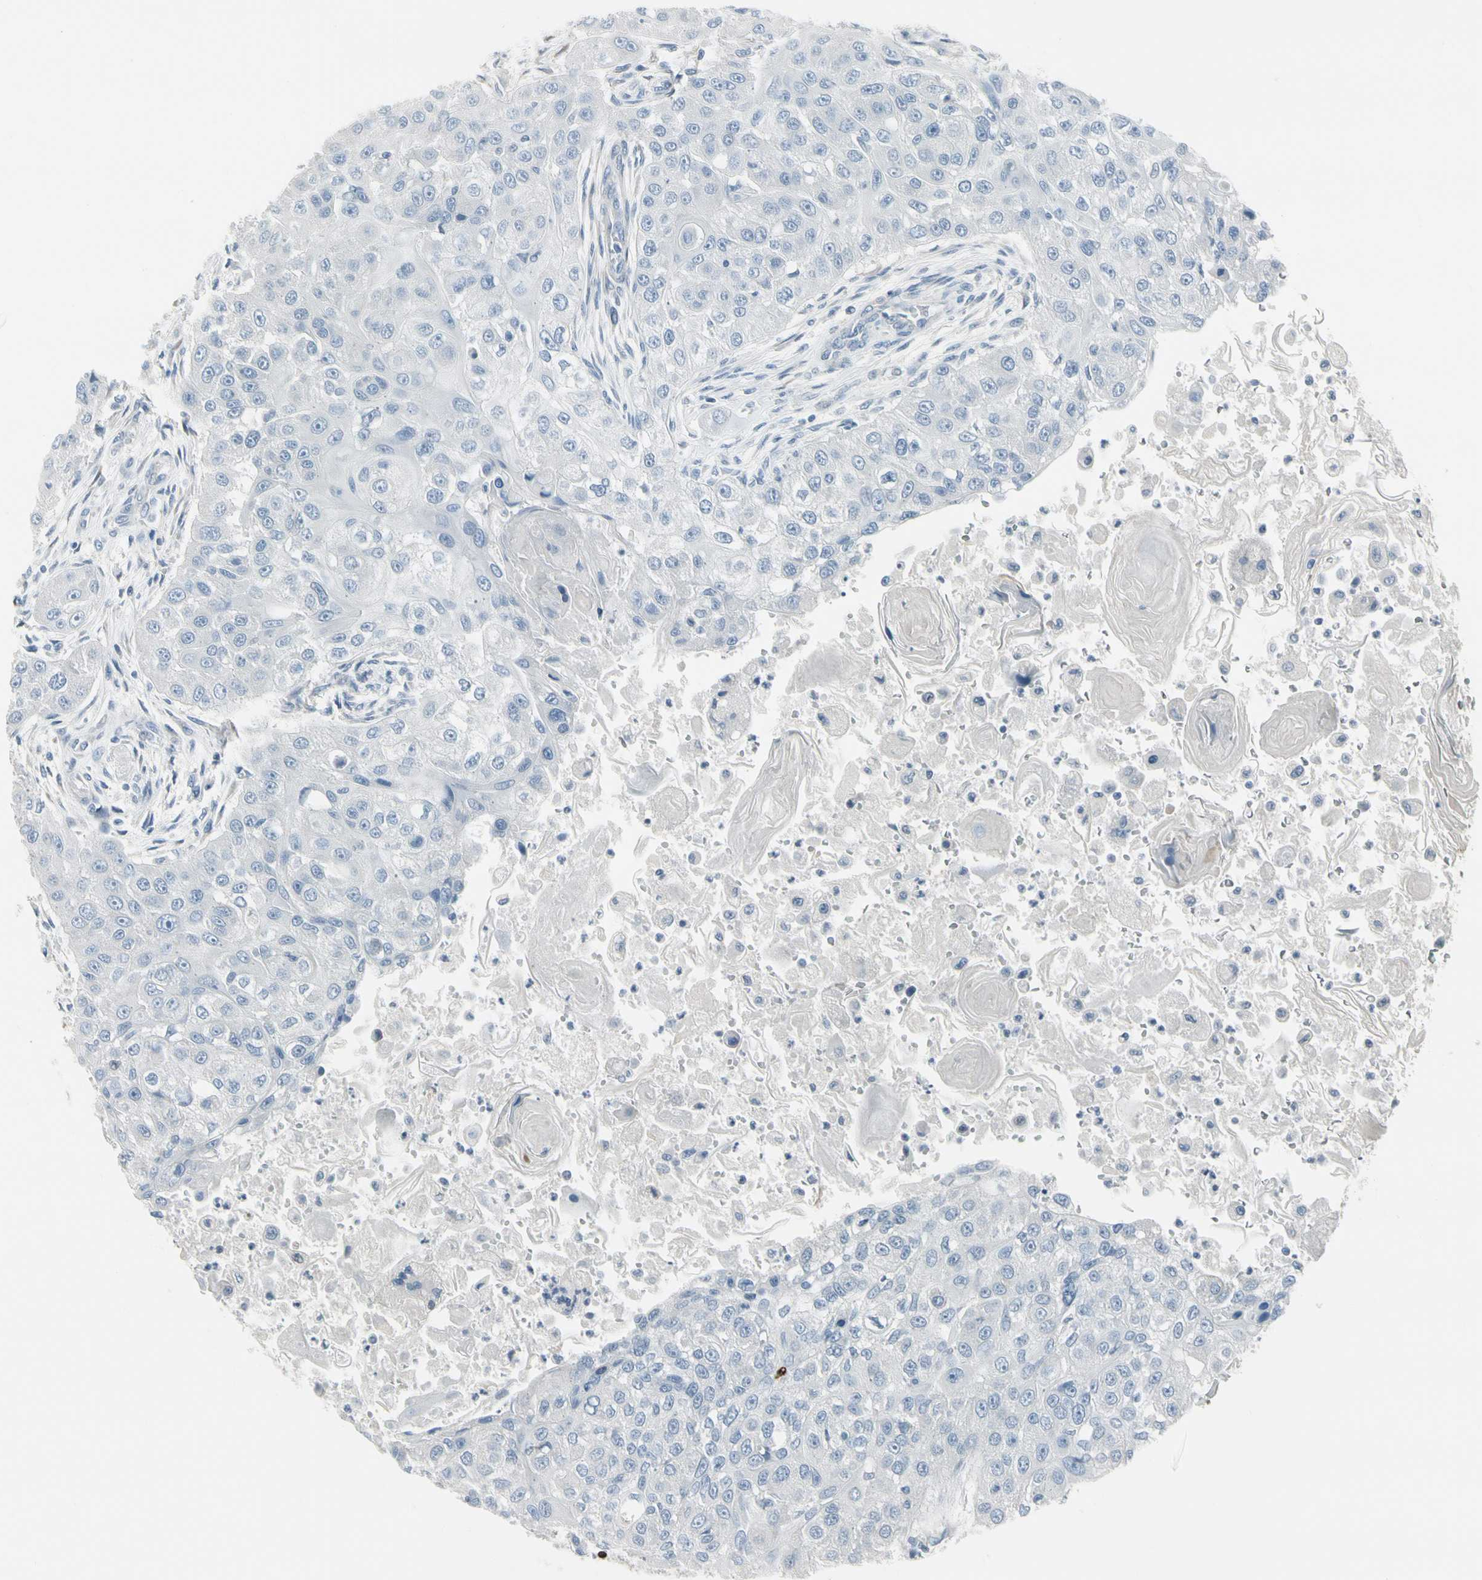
{"staining": {"intensity": "negative", "quantity": "none", "location": "none"}, "tissue": "head and neck cancer", "cell_type": "Tumor cells", "image_type": "cancer", "snomed": [{"axis": "morphology", "description": "Normal tissue, NOS"}, {"axis": "morphology", "description": "Squamous cell carcinoma, NOS"}, {"axis": "topography", "description": "Skeletal muscle"}, {"axis": "topography", "description": "Head-Neck"}], "caption": "Immunohistochemical staining of human head and neck cancer (squamous cell carcinoma) shows no significant positivity in tumor cells.", "gene": "PIGR", "patient": {"sex": "male", "age": 51}}